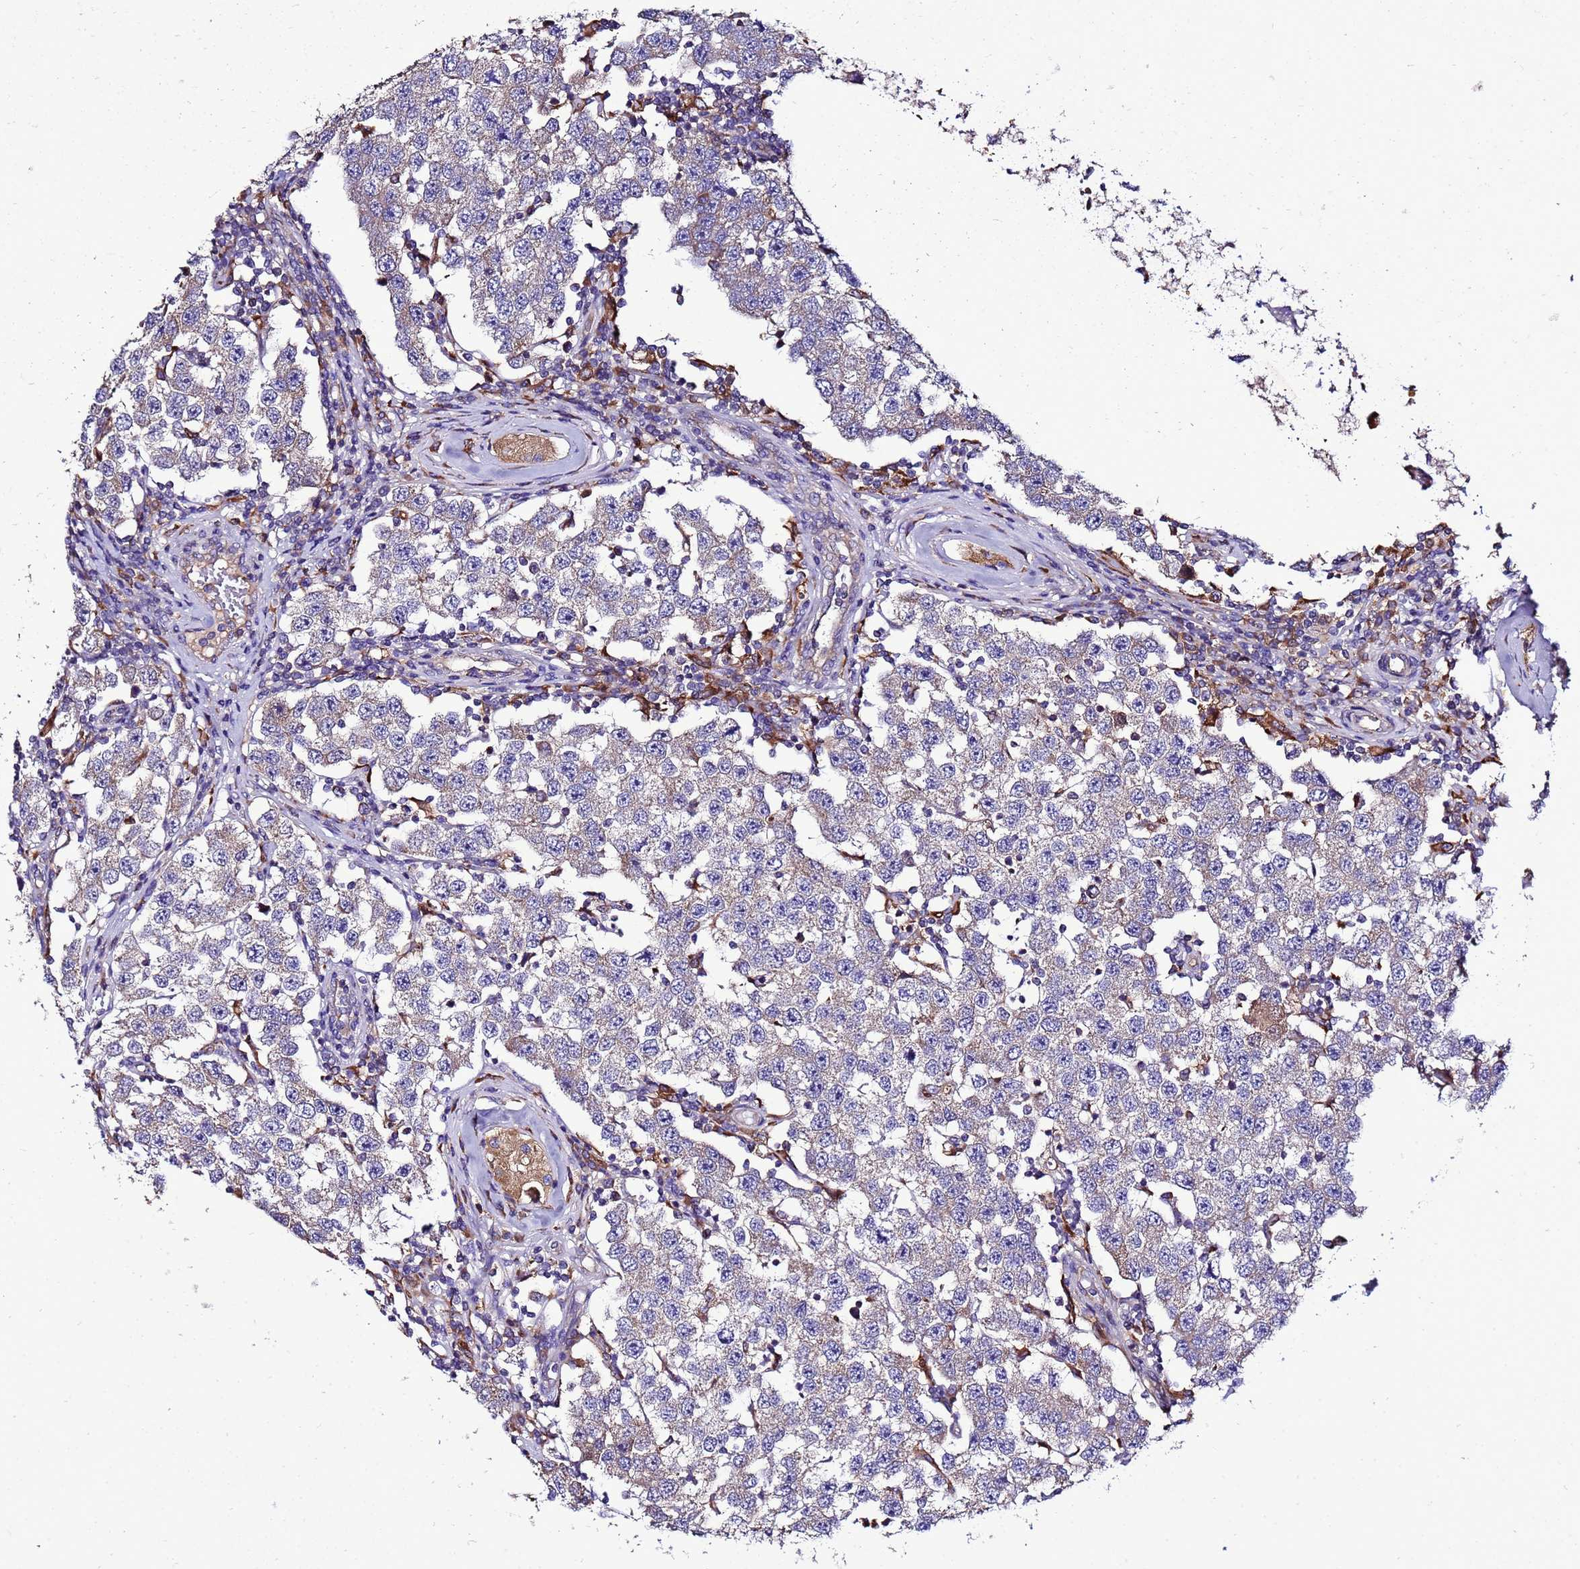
{"staining": {"intensity": "weak", "quantity": "<25%", "location": "cytoplasmic/membranous"}, "tissue": "testis cancer", "cell_type": "Tumor cells", "image_type": "cancer", "snomed": [{"axis": "morphology", "description": "Seminoma, NOS"}, {"axis": "topography", "description": "Testis"}], "caption": "The photomicrograph reveals no staining of tumor cells in seminoma (testis).", "gene": "ANTKMT", "patient": {"sex": "male", "age": 34}}